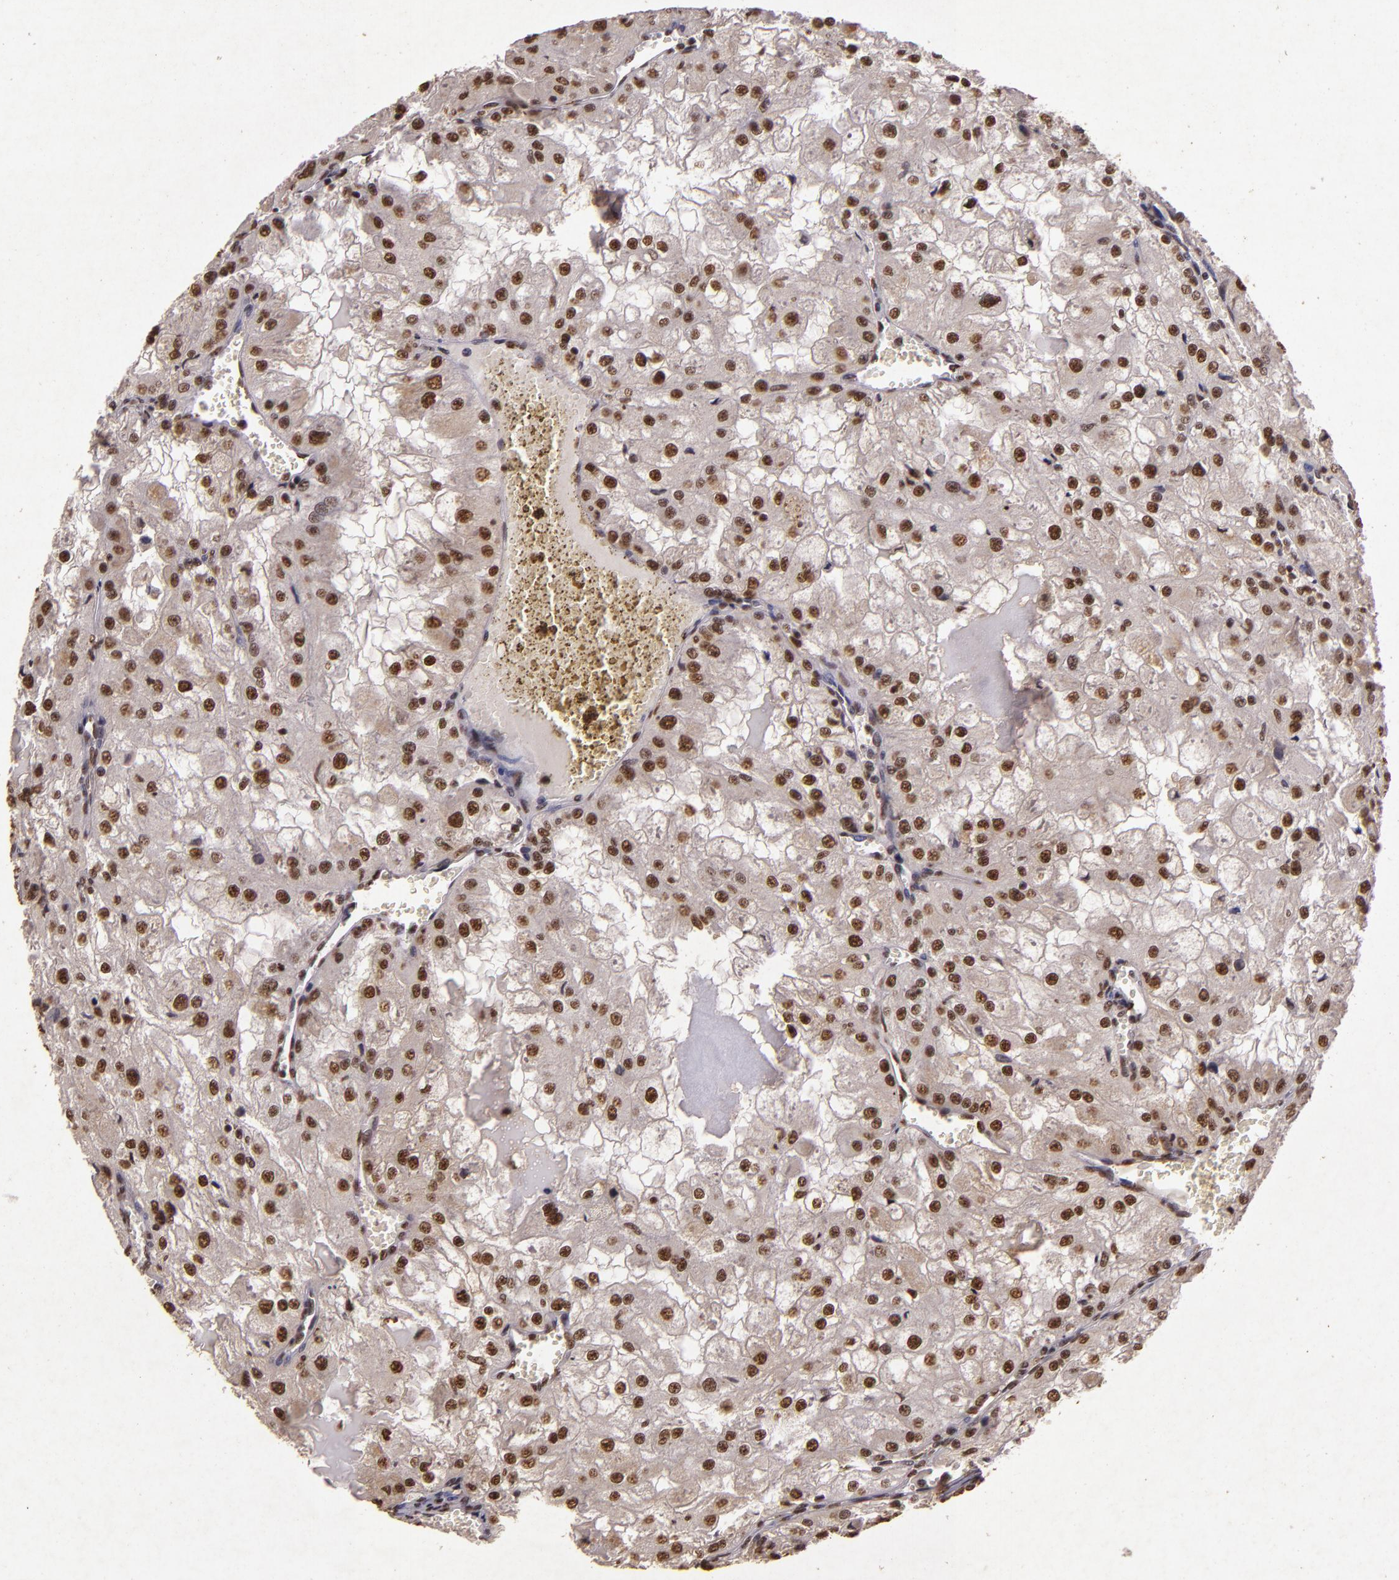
{"staining": {"intensity": "weak", "quantity": ">75%", "location": "nuclear"}, "tissue": "renal cancer", "cell_type": "Tumor cells", "image_type": "cancer", "snomed": [{"axis": "morphology", "description": "Adenocarcinoma, NOS"}, {"axis": "topography", "description": "Kidney"}], "caption": "This is a histology image of immunohistochemistry staining of renal cancer (adenocarcinoma), which shows weak expression in the nuclear of tumor cells.", "gene": "CBX3", "patient": {"sex": "female", "age": 74}}